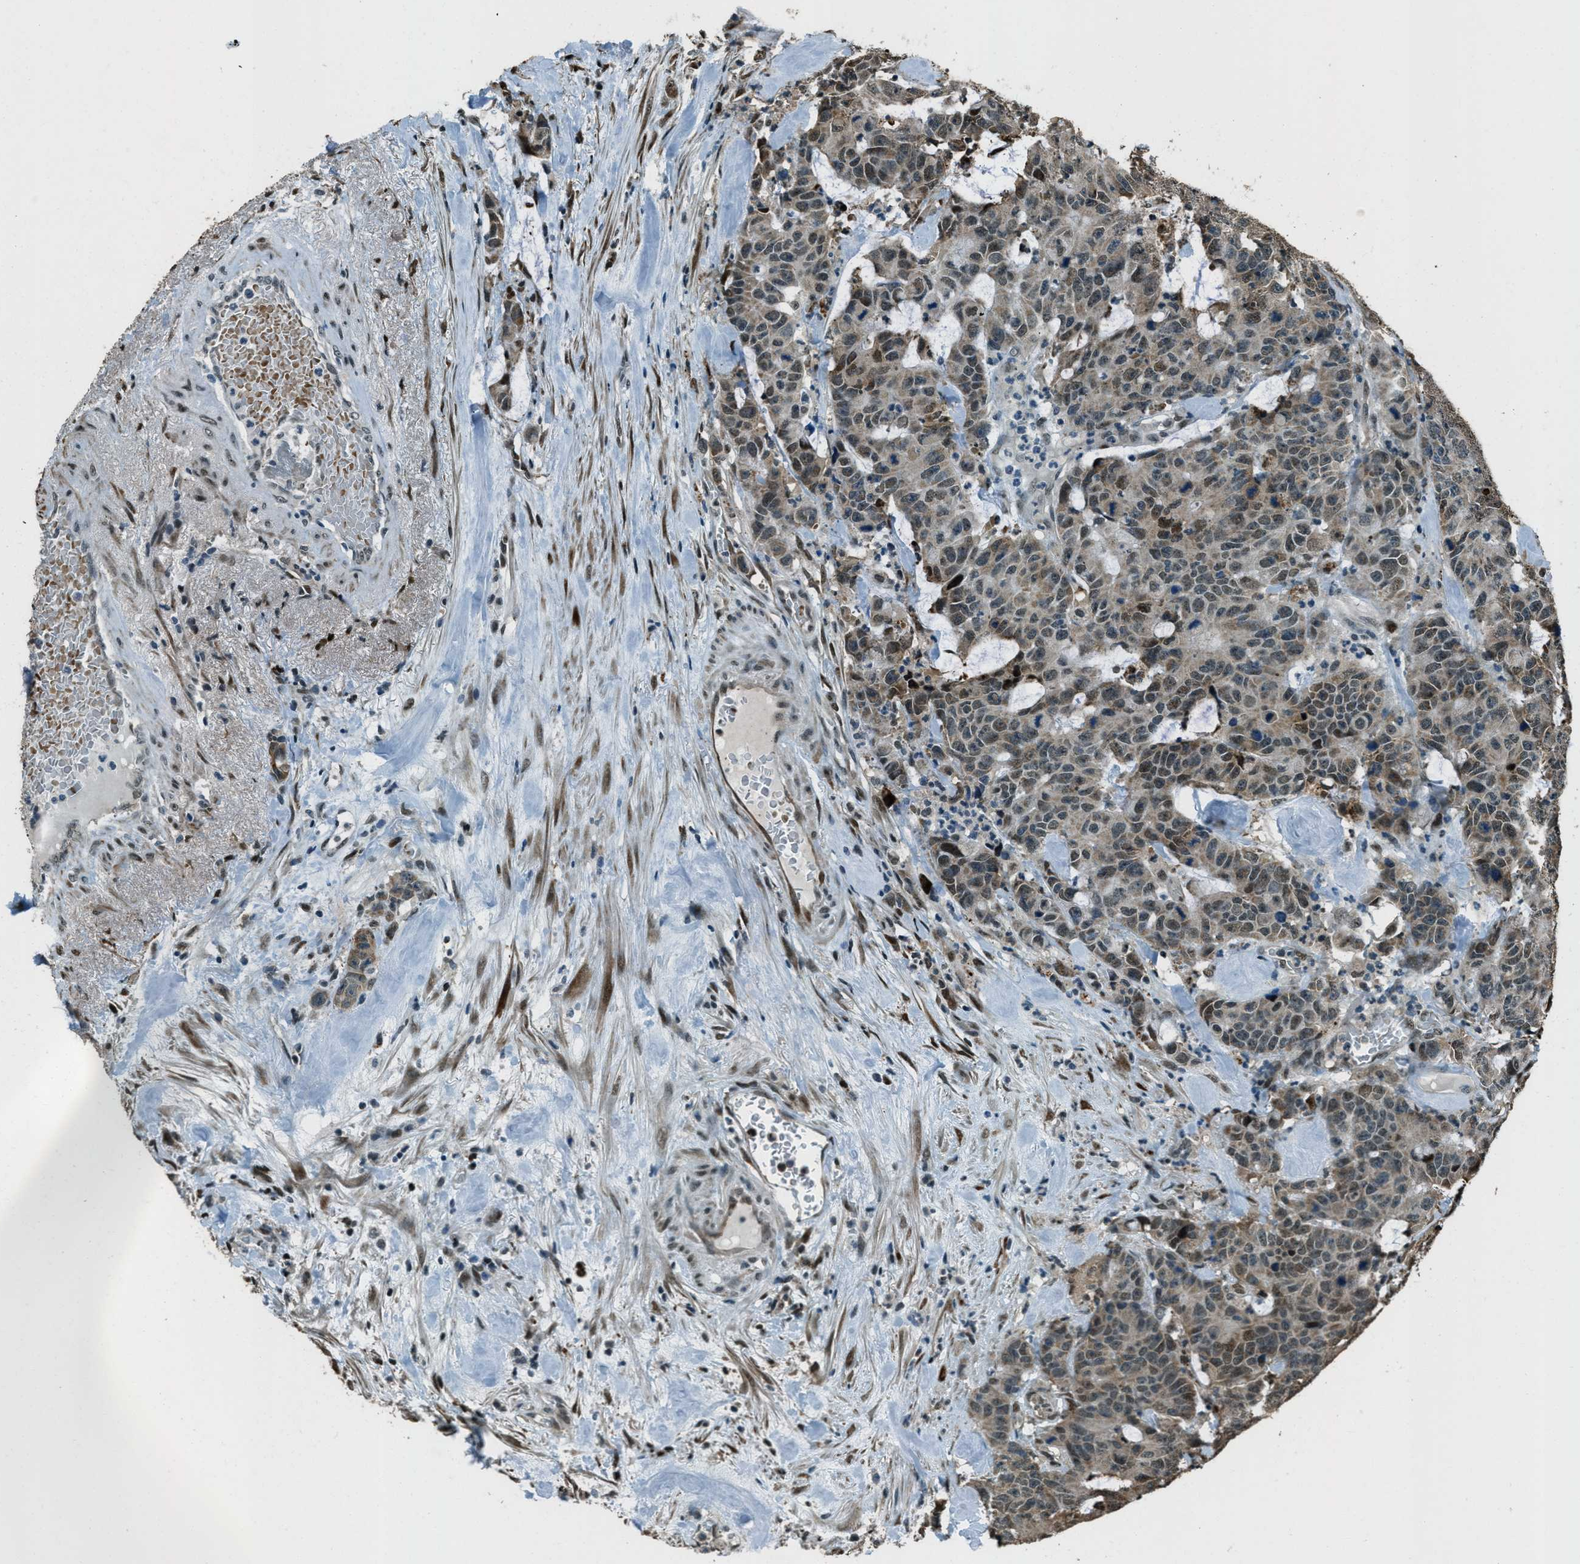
{"staining": {"intensity": "moderate", "quantity": "25%-75%", "location": "cytoplasmic/membranous,nuclear"}, "tissue": "colorectal cancer", "cell_type": "Tumor cells", "image_type": "cancer", "snomed": [{"axis": "morphology", "description": "Adenocarcinoma, NOS"}, {"axis": "topography", "description": "Colon"}], "caption": "This photomicrograph exhibits colorectal adenocarcinoma stained with IHC to label a protein in brown. The cytoplasmic/membranous and nuclear of tumor cells show moderate positivity for the protein. Nuclei are counter-stained blue.", "gene": "TARDBP", "patient": {"sex": "female", "age": 86}}